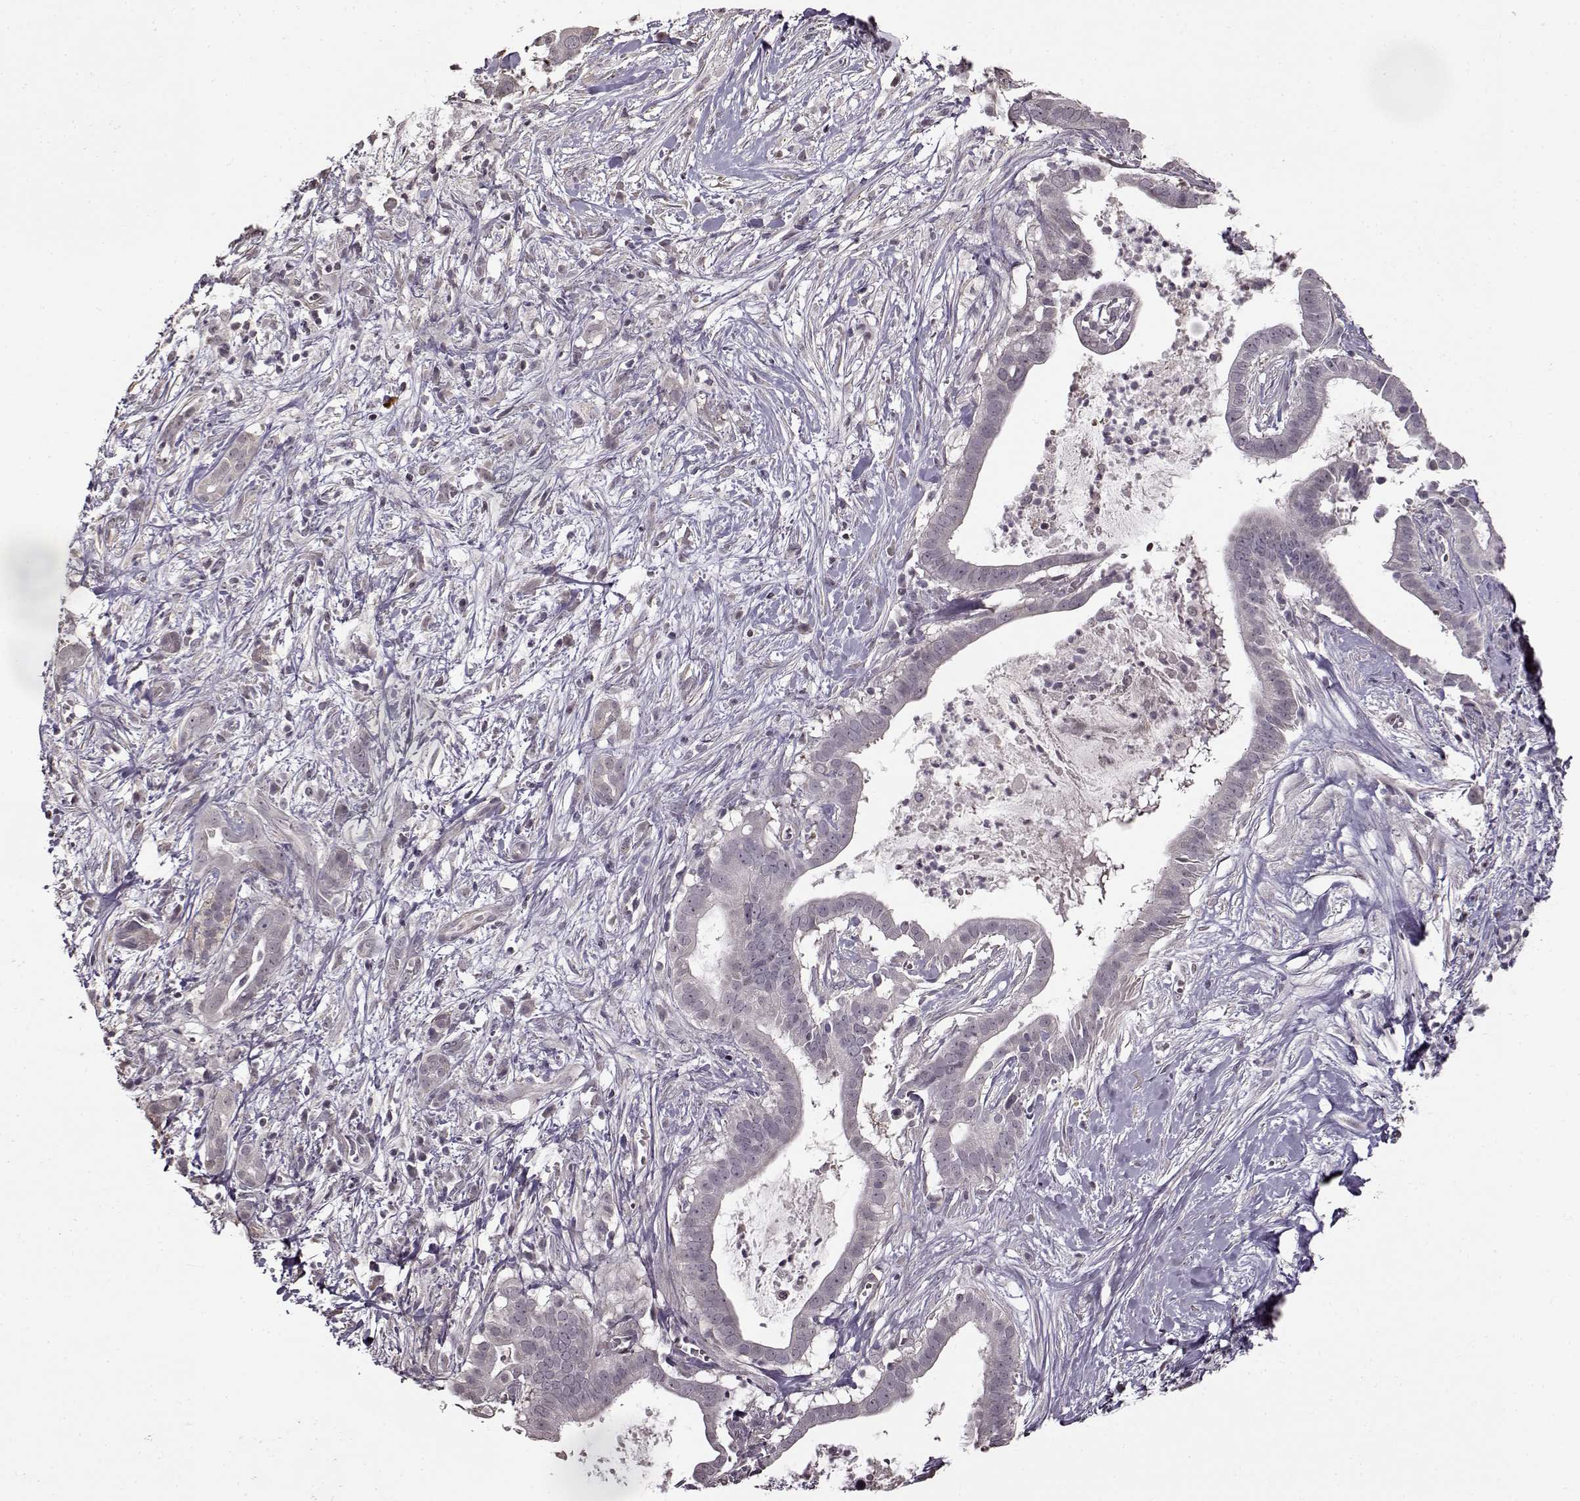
{"staining": {"intensity": "negative", "quantity": "none", "location": "none"}, "tissue": "pancreatic cancer", "cell_type": "Tumor cells", "image_type": "cancer", "snomed": [{"axis": "morphology", "description": "Adenocarcinoma, NOS"}, {"axis": "topography", "description": "Pancreas"}], "caption": "Immunohistochemistry histopathology image of neoplastic tissue: pancreatic adenocarcinoma stained with DAB (3,3'-diaminobenzidine) reveals no significant protein staining in tumor cells.", "gene": "FSHB", "patient": {"sex": "male", "age": 61}}